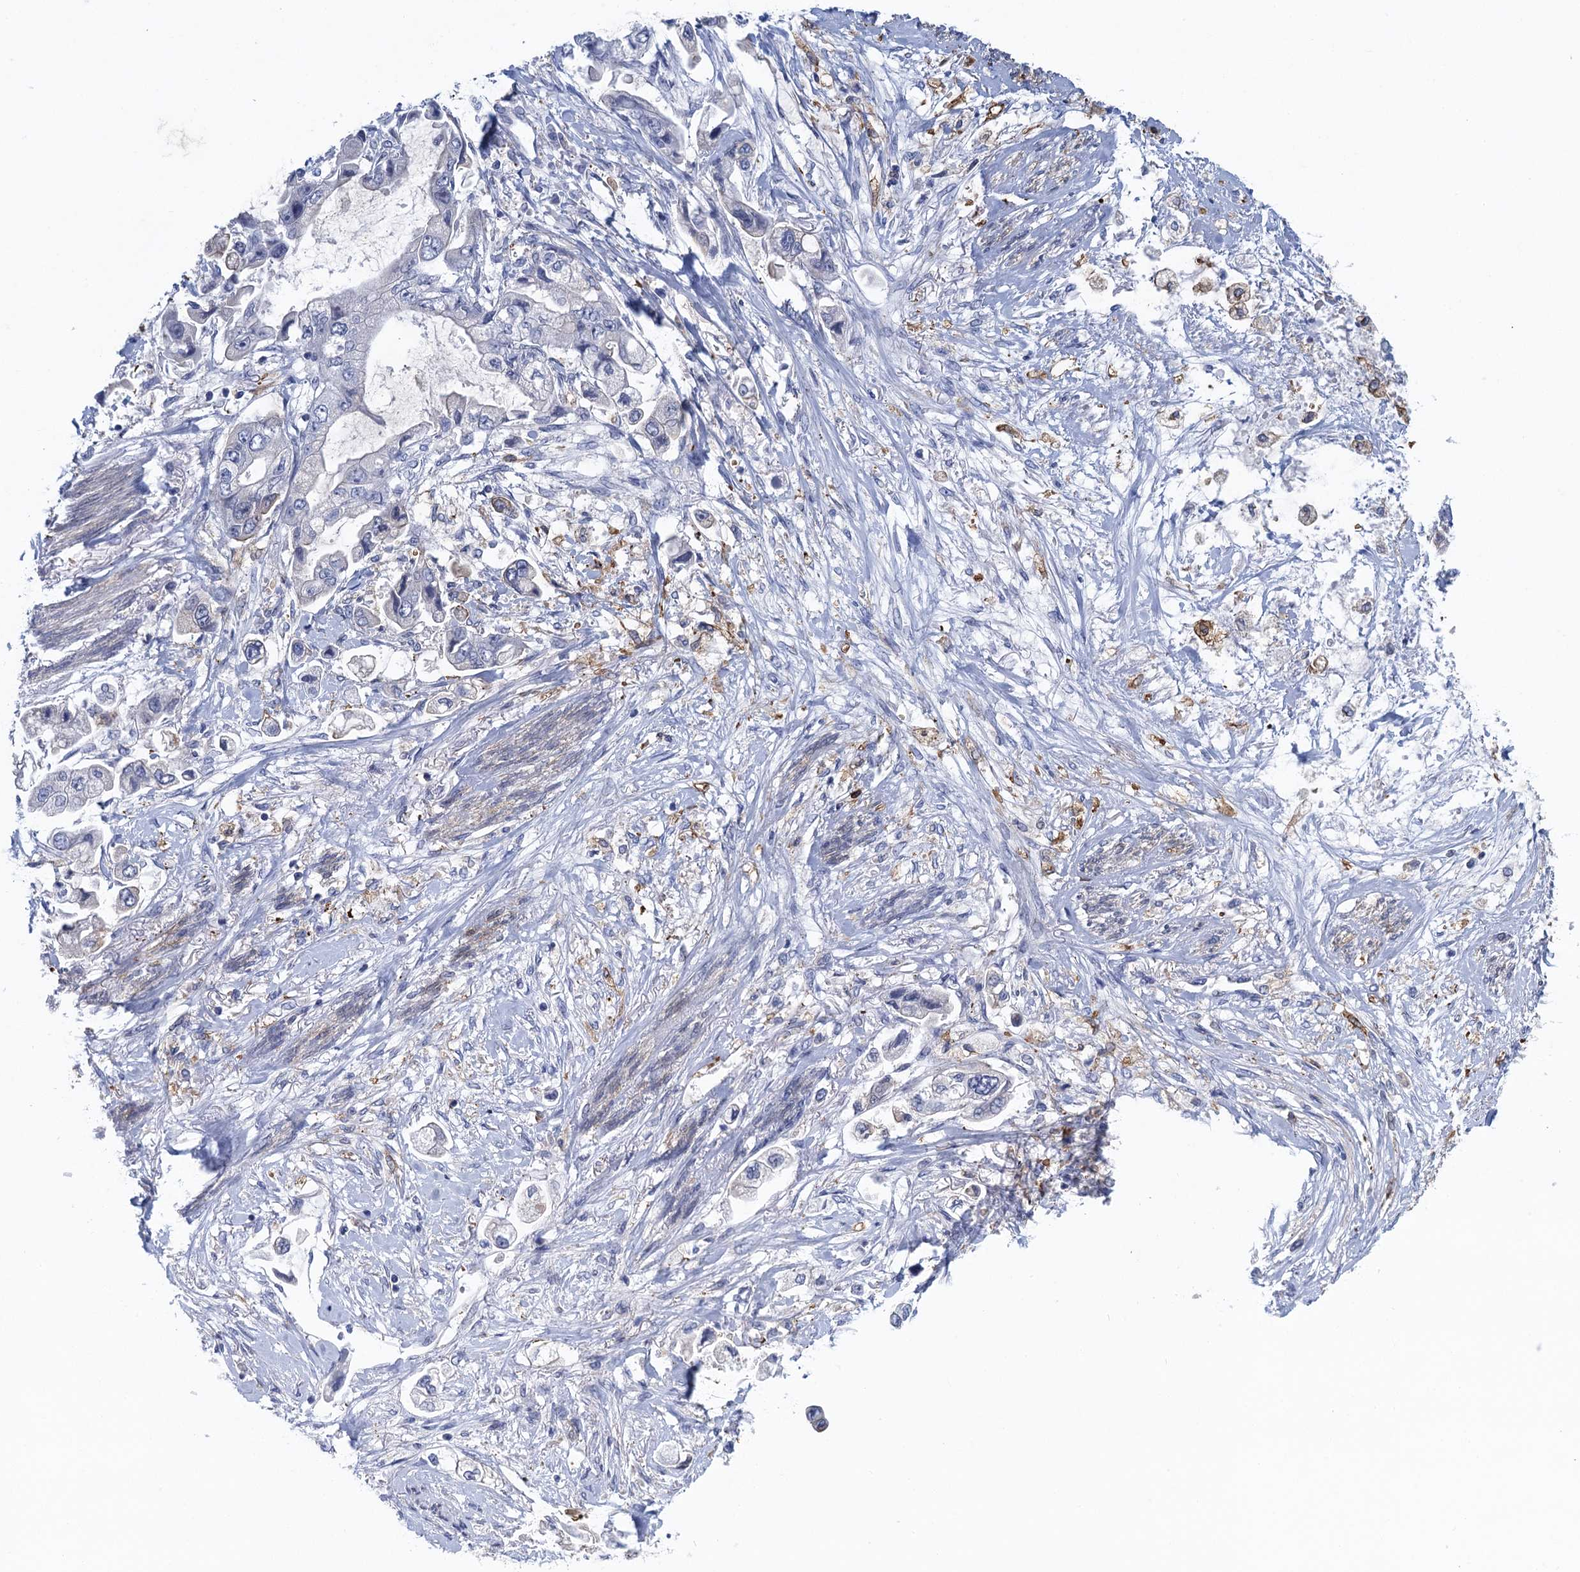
{"staining": {"intensity": "negative", "quantity": "none", "location": "none"}, "tissue": "stomach cancer", "cell_type": "Tumor cells", "image_type": "cancer", "snomed": [{"axis": "morphology", "description": "Adenocarcinoma, NOS"}, {"axis": "topography", "description": "Stomach"}], "caption": "This histopathology image is of adenocarcinoma (stomach) stained with IHC to label a protein in brown with the nuclei are counter-stained blue. There is no expression in tumor cells.", "gene": "SCEL", "patient": {"sex": "male", "age": 62}}